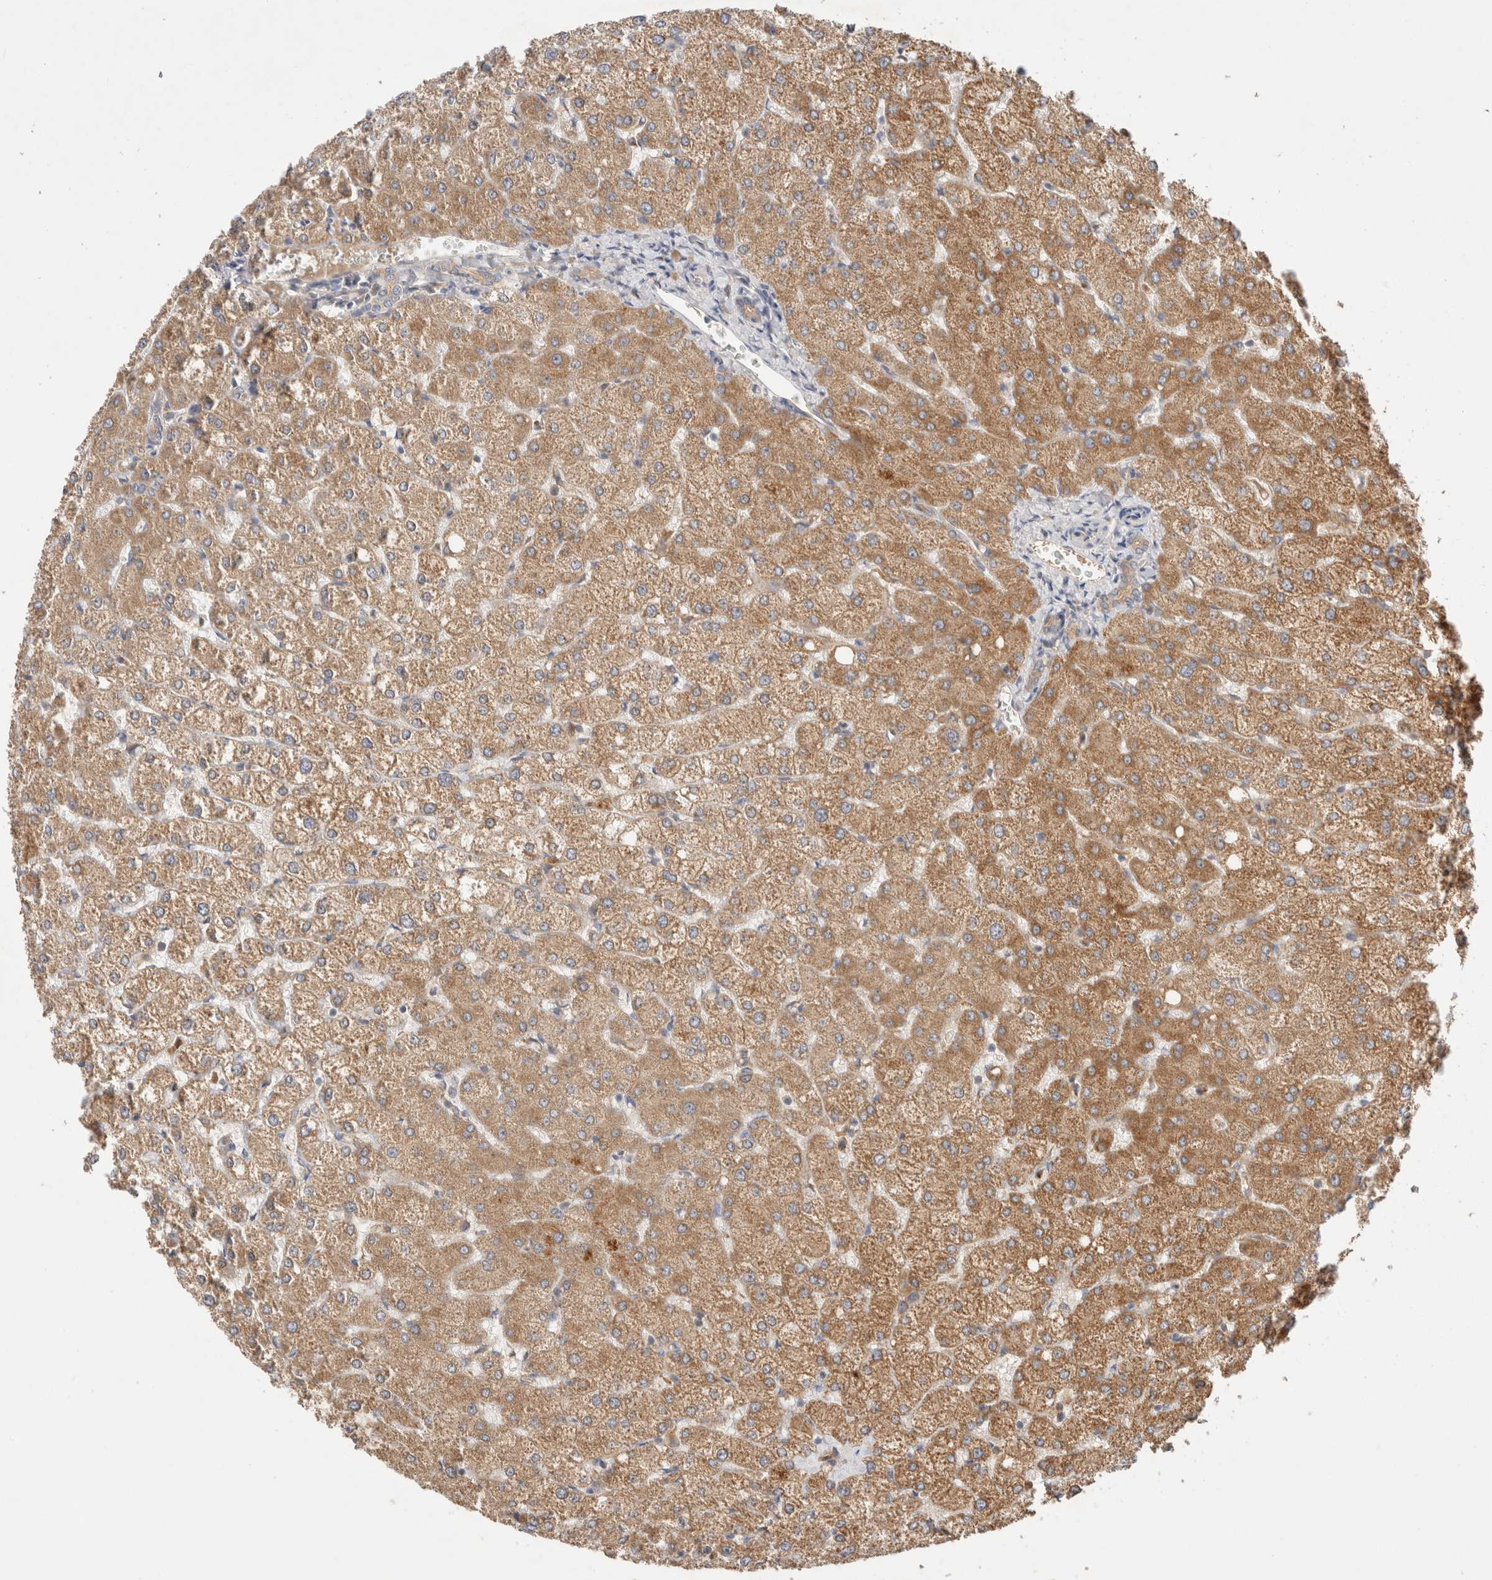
{"staining": {"intensity": "weak", "quantity": "25%-75%", "location": "cytoplasmic/membranous"}, "tissue": "liver", "cell_type": "Cholangiocytes", "image_type": "normal", "snomed": [{"axis": "morphology", "description": "Normal tissue, NOS"}, {"axis": "topography", "description": "Liver"}], "caption": "Liver stained with IHC shows weak cytoplasmic/membranous positivity in approximately 25%-75% of cholangiocytes. (DAB IHC, brown staining for protein, blue staining for nuclei).", "gene": "C8orf44", "patient": {"sex": "female", "age": 54}}